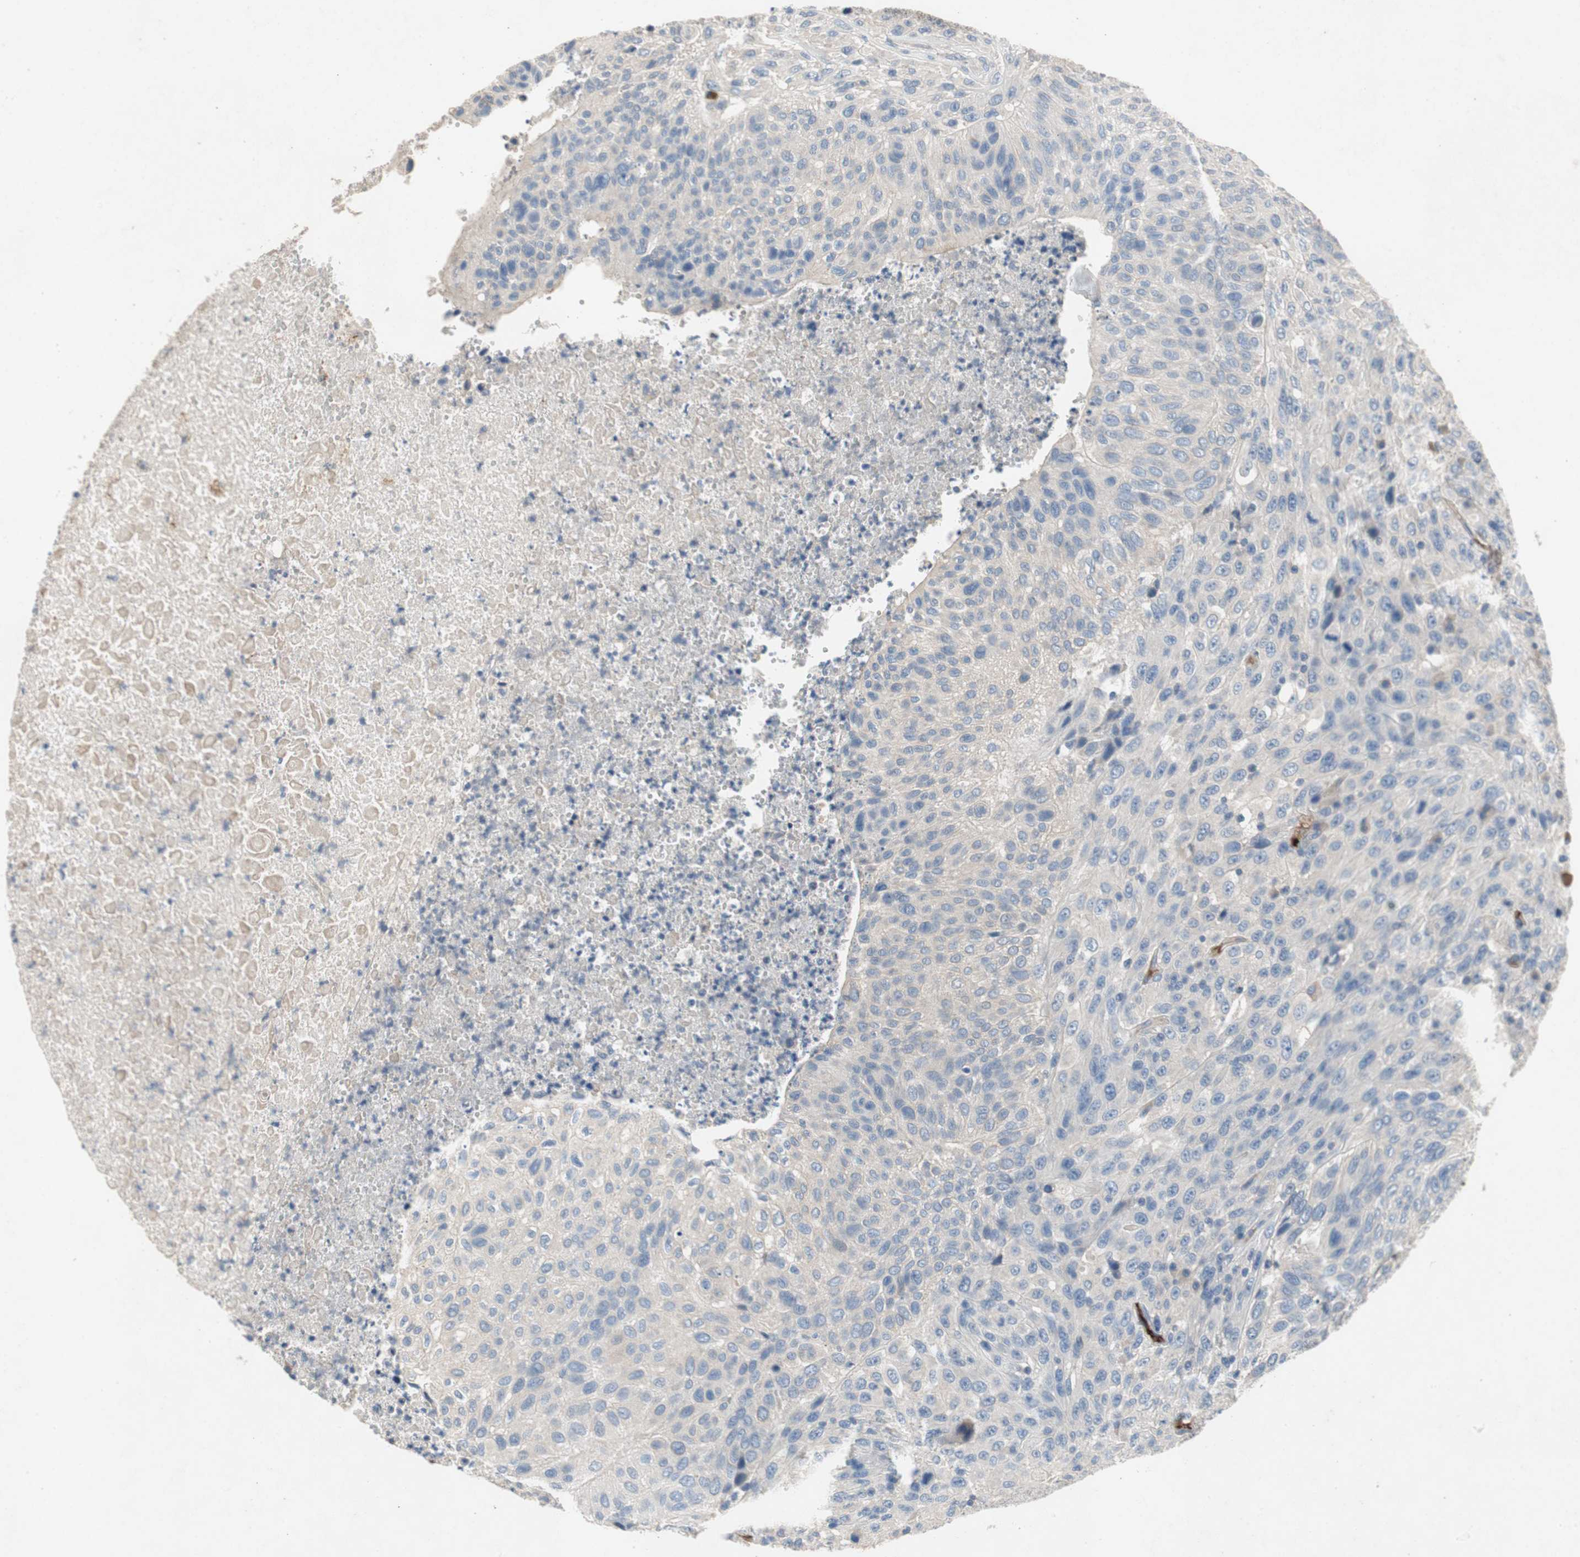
{"staining": {"intensity": "negative", "quantity": "none", "location": "none"}, "tissue": "urothelial cancer", "cell_type": "Tumor cells", "image_type": "cancer", "snomed": [{"axis": "morphology", "description": "Urothelial carcinoma, High grade"}, {"axis": "topography", "description": "Urinary bladder"}], "caption": "IHC of high-grade urothelial carcinoma displays no expression in tumor cells.", "gene": "ALPL", "patient": {"sex": "male", "age": 66}}